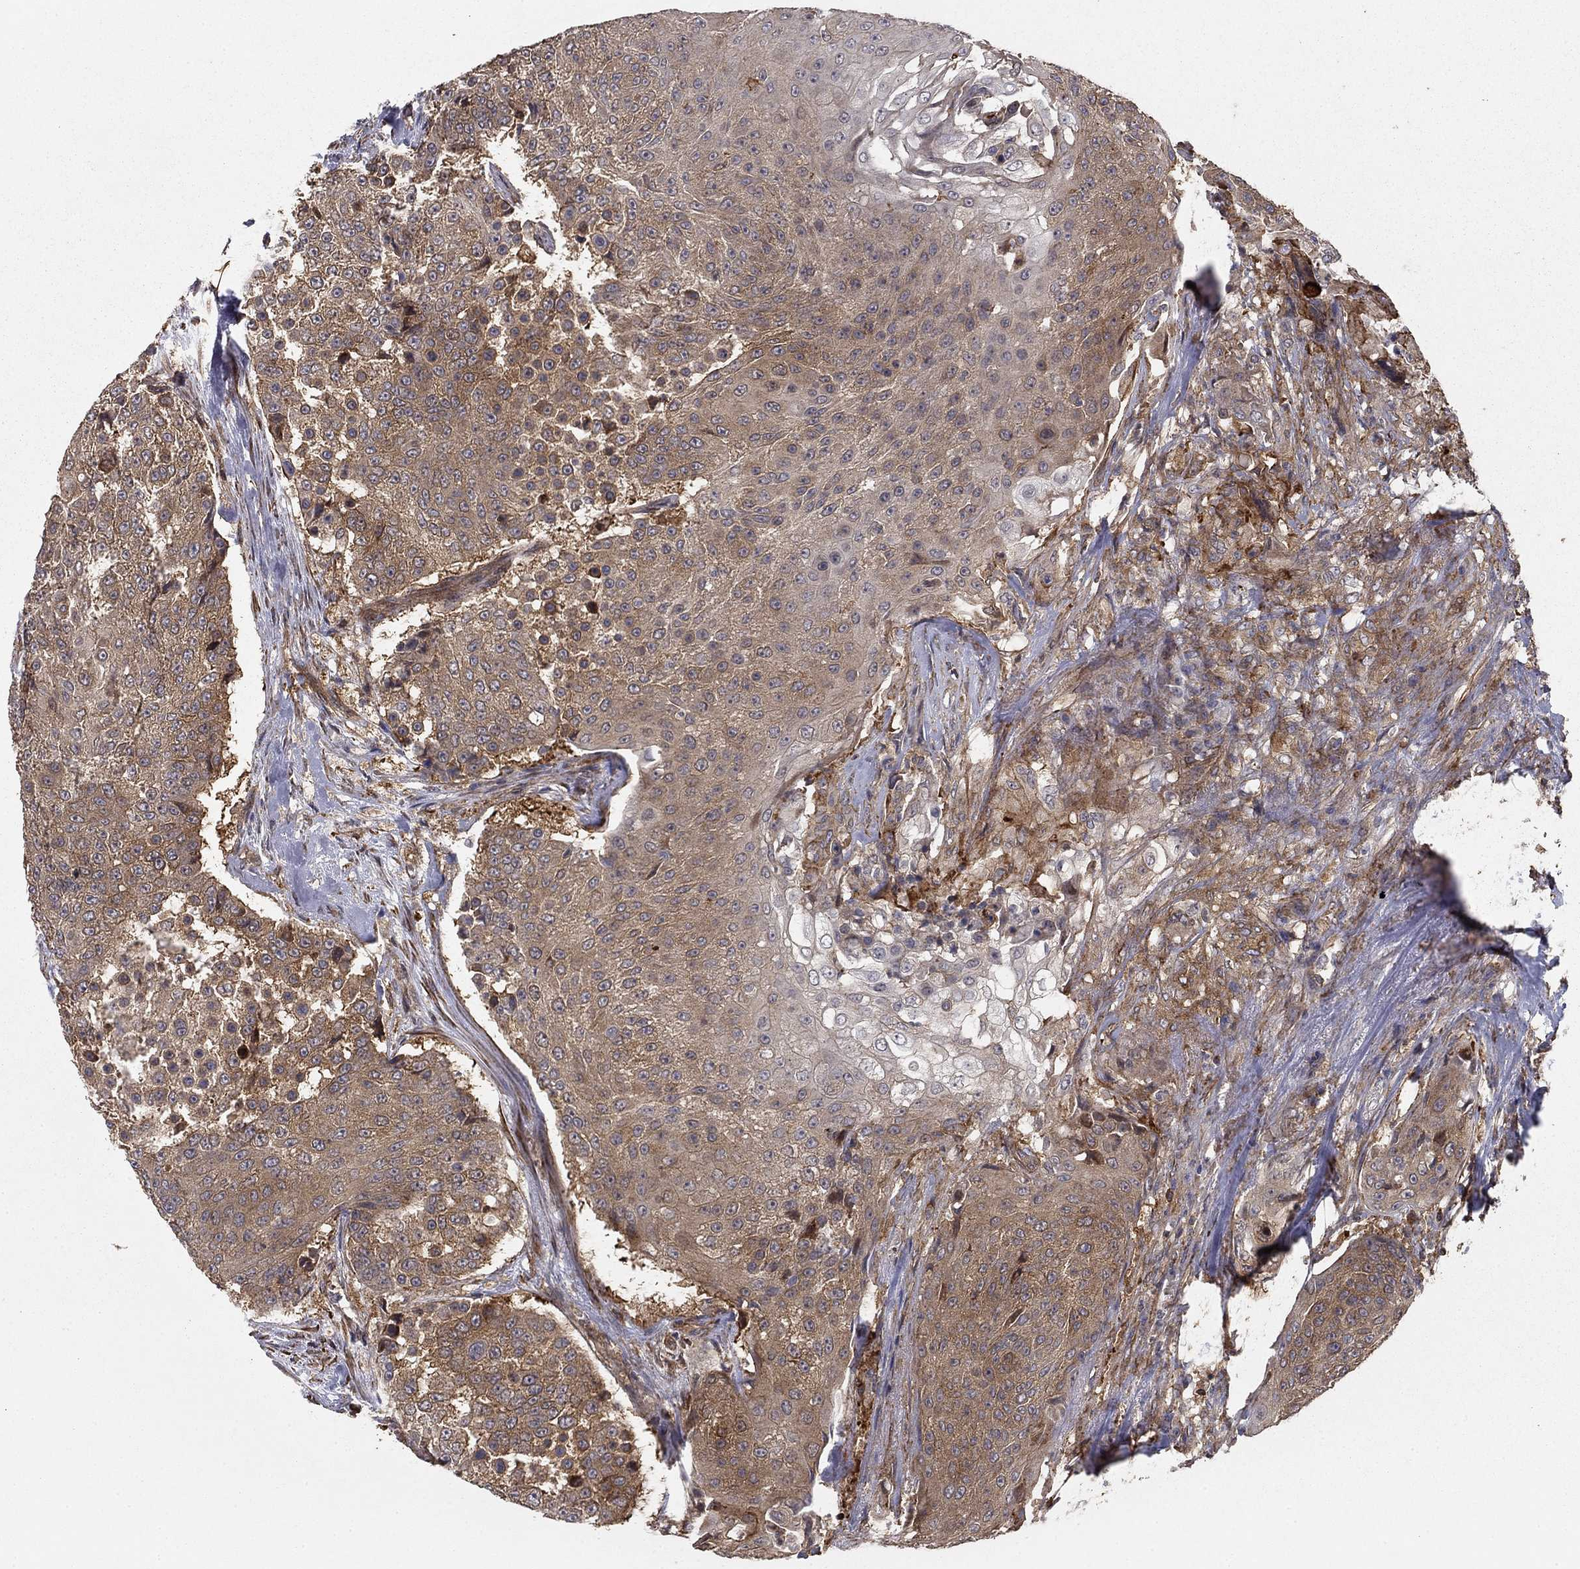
{"staining": {"intensity": "weak", "quantity": "<25%", "location": "cytoplasmic/membranous"}, "tissue": "urothelial cancer", "cell_type": "Tumor cells", "image_type": "cancer", "snomed": [{"axis": "morphology", "description": "Urothelial carcinoma, High grade"}, {"axis": "topography", "description": "Urinary bladder"}], "caption": "Urothelial carcinoma (high-grade) was stained to show a protein in brown. There is no significant expression in tumor cells.", "gene": "HABP4", "patient": {"sex": "female", "age": 63}}